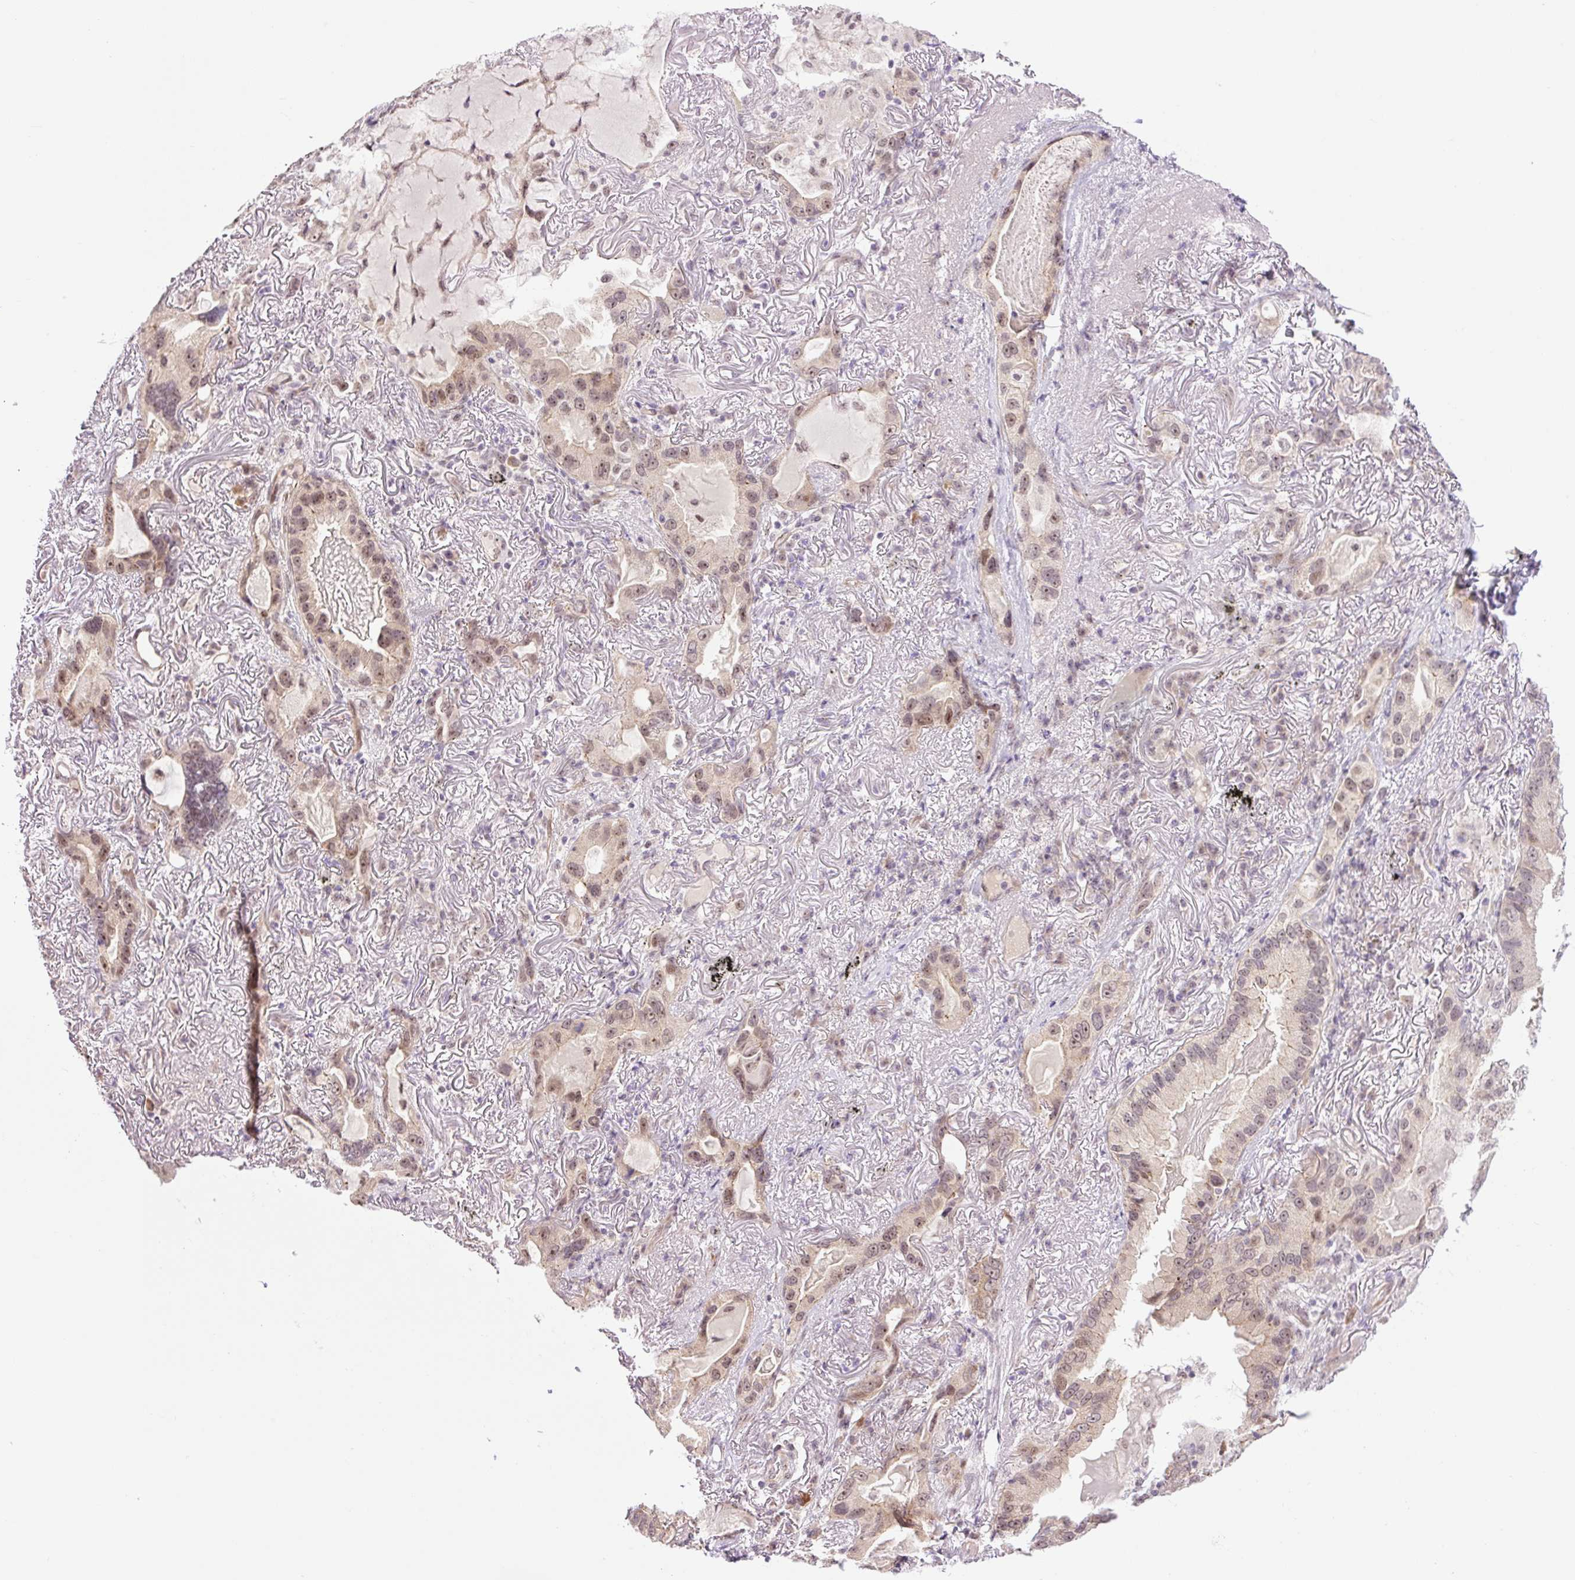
{"staining": {"intensity": "moderate", "quantity": ">75%", "location": "nuclear"}, "tissue": "lung cancer", "cell_type": "Tumor cells", "image_type": "cancer", "snomed": [{"axis": "morphology", "description": "Adenocarcinoma, NOS"}, {"axis": "topography", "description": "Lung"}], "caption": "Protein expression analysis of lung cancer (adenocarcinoma) shows moderate nuclear expression in about >75% of tumor cells.", "gene": "ICE1", "patient": {"sex": "female", "age": 69}}